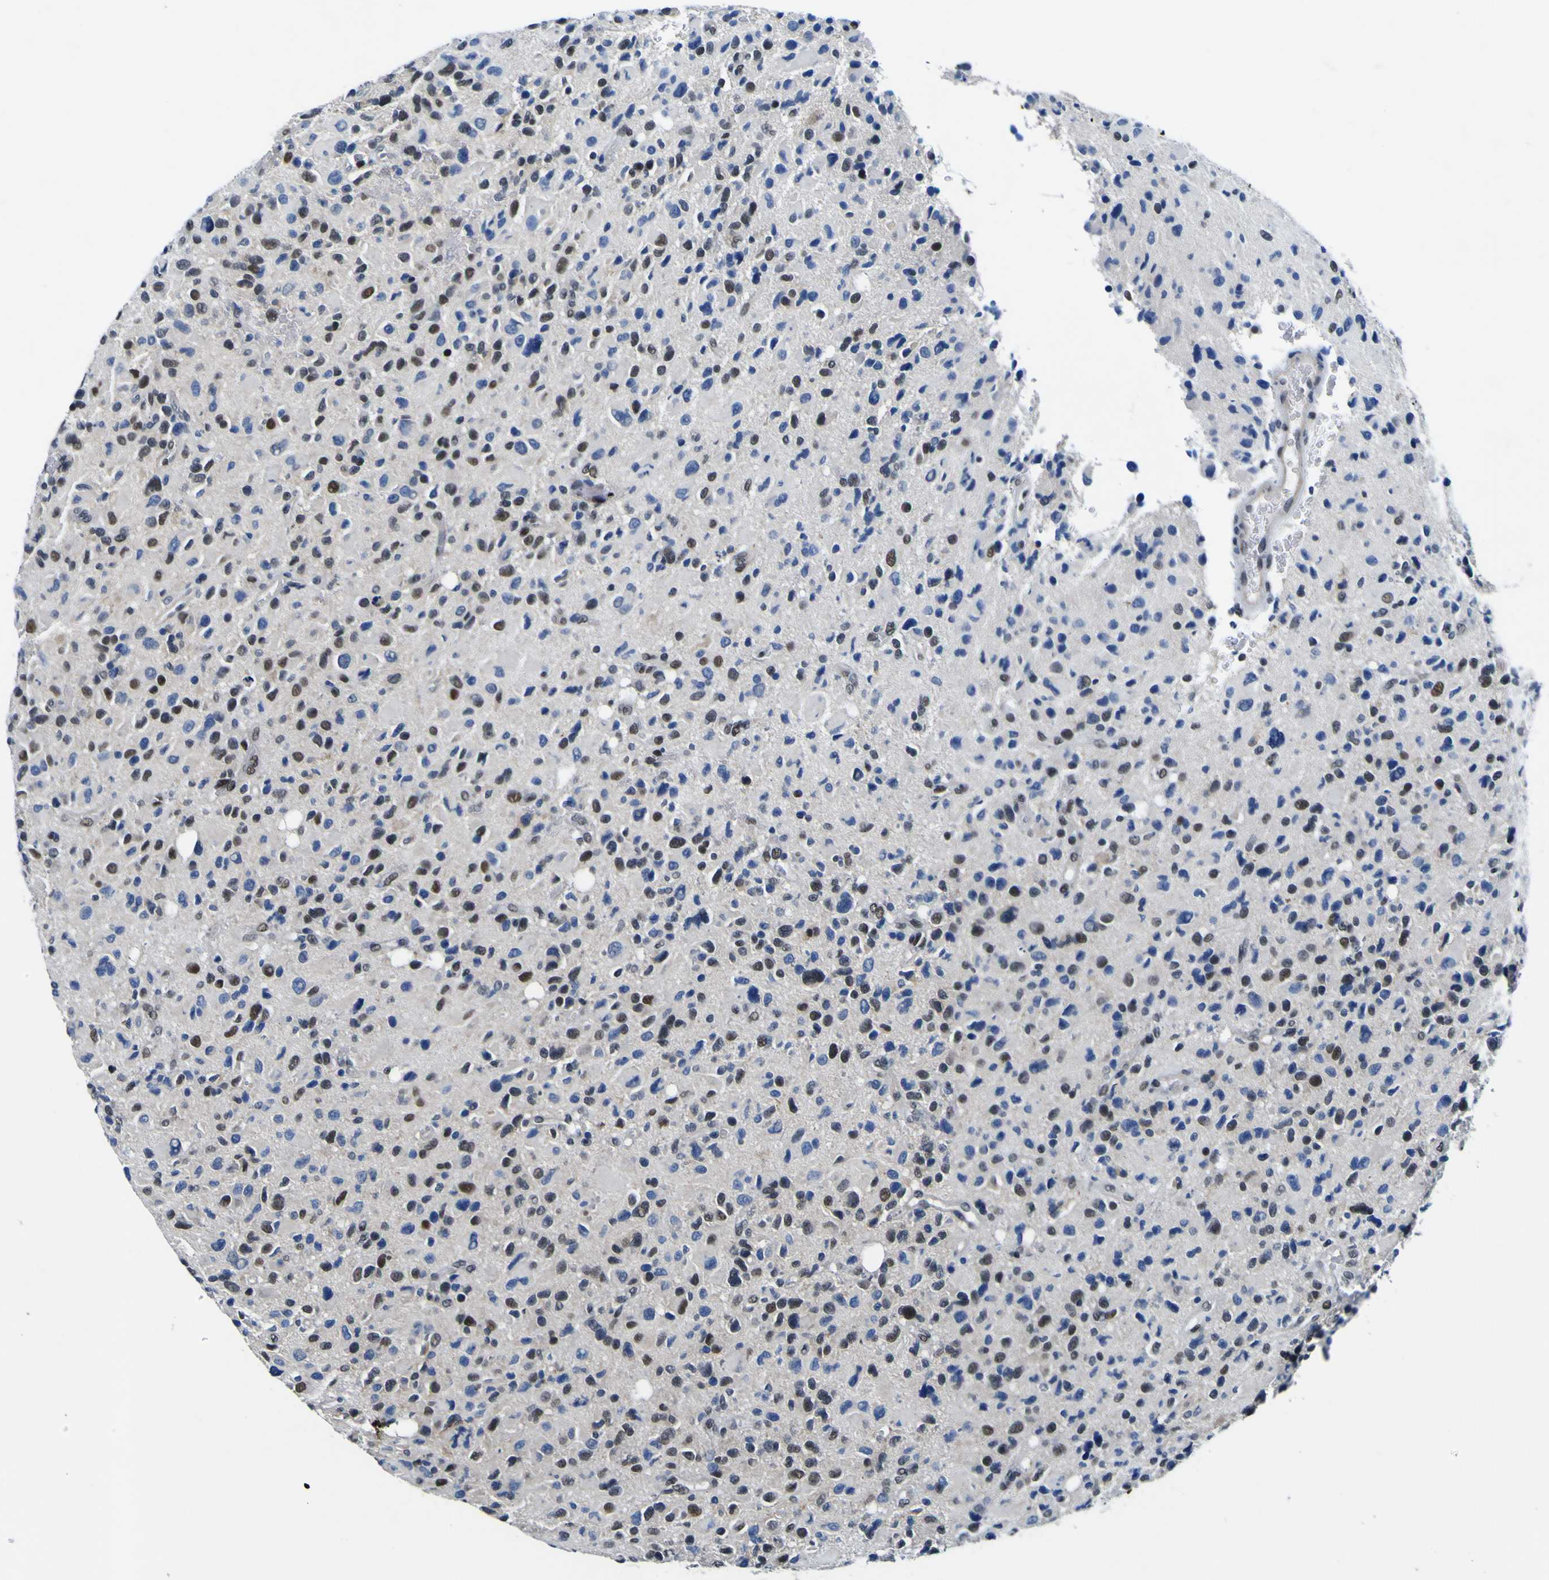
{"staining": {"intensity": "strong", "quantity": "25%-75%", "location": "nuclear"}, "tissue": "glioma", "cell_type": "Tumor cells", "image_type": "cancer", "snomed": [{"axis": "morphology", "description": "Glioma, malignant, High grade"}, {"axis": "topography", "description": "Brain"}], "caption": "Glioma tissue displays strong nuclear positivity in about 25%-75% of tumor cells", "gene": "CUL4B", "patient": {"sex": "male", "age": 48}}